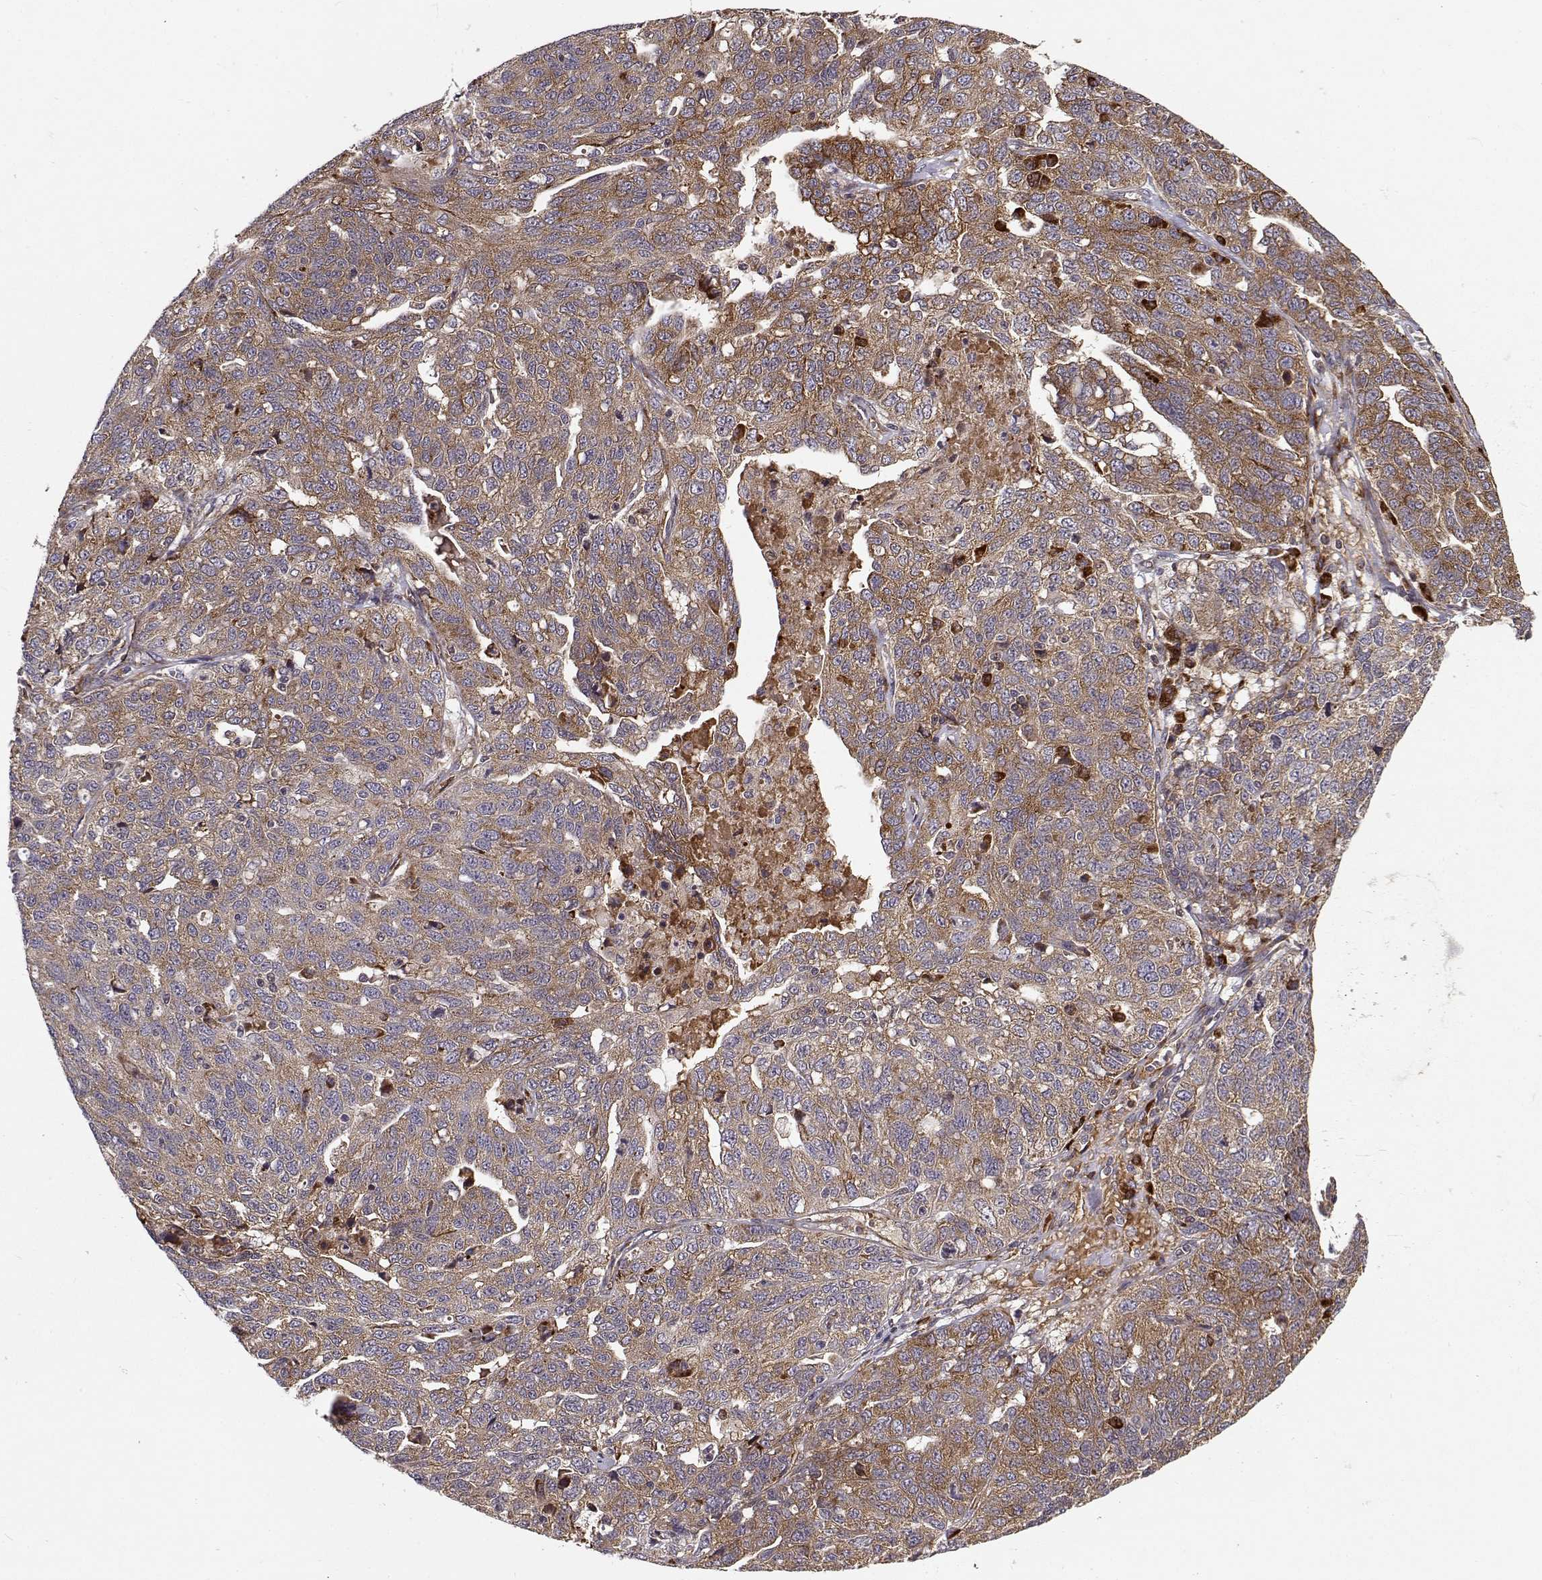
{"staining": {"intensity": "strong", "quantity": ">75%", "location": "cytoplasmic/membranous"}, "tissue": "ovarian cancer", "cell_type": "Tumor cells", "image_type": "cancer", "snomed": [{"axis": "morphology", "description": "Cystadenocarcinoma, serous, NOS"}, {"axis": "topography", "description": "Ovary"}], "caption": "The immunohistochemical stain highlights strong cytoplasmic/membranous expression in tumor cells of ovarian cancer (serous cystadenocarcinoma) tissue. (IHC, brightfield microscopy, high magnification).", "gene": "RPL31", "patient": {"sex": "female", "age": 71}}